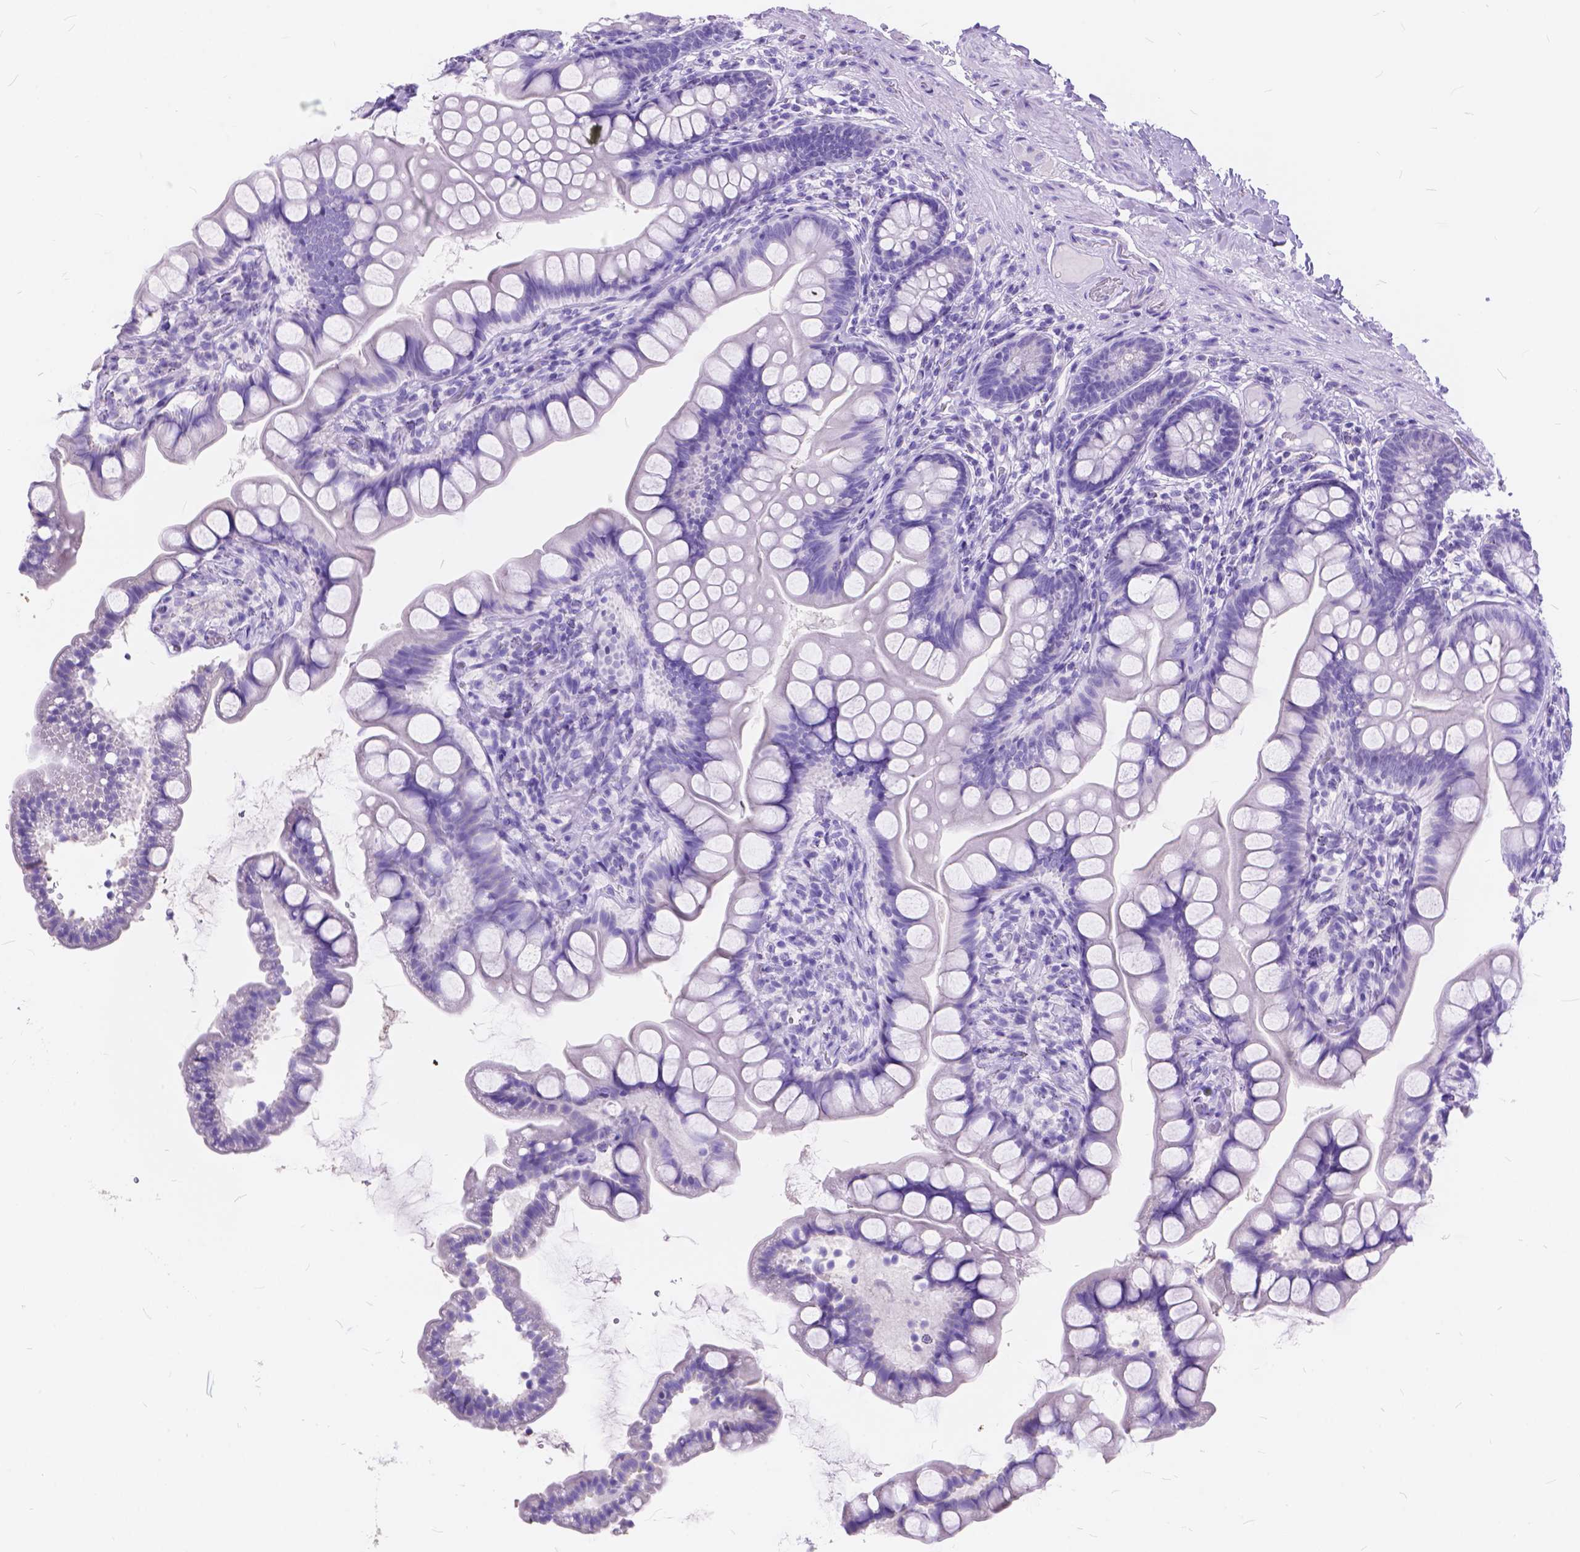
{"staining": {"intensity": "negative", "quantity": "none", "location": "none"}, "tissue": "small intestine", "cell_type": "Glandular cells", "image_type": "normal", "snomed": [{"axis": "morphology", "description": "Normal tissue, NOS"}, {"axis": "topography", "description": "Small intestine"}], "caption": "This photomicrograph is of normal small intestine stained with immunohistochemistry (IHC) to label a protein in brown with the nuclei are counter-stained blue. There is no expression in glandular cells.", "gene": "FOXL2", "patient": {"sex": "male", "age": 70}}